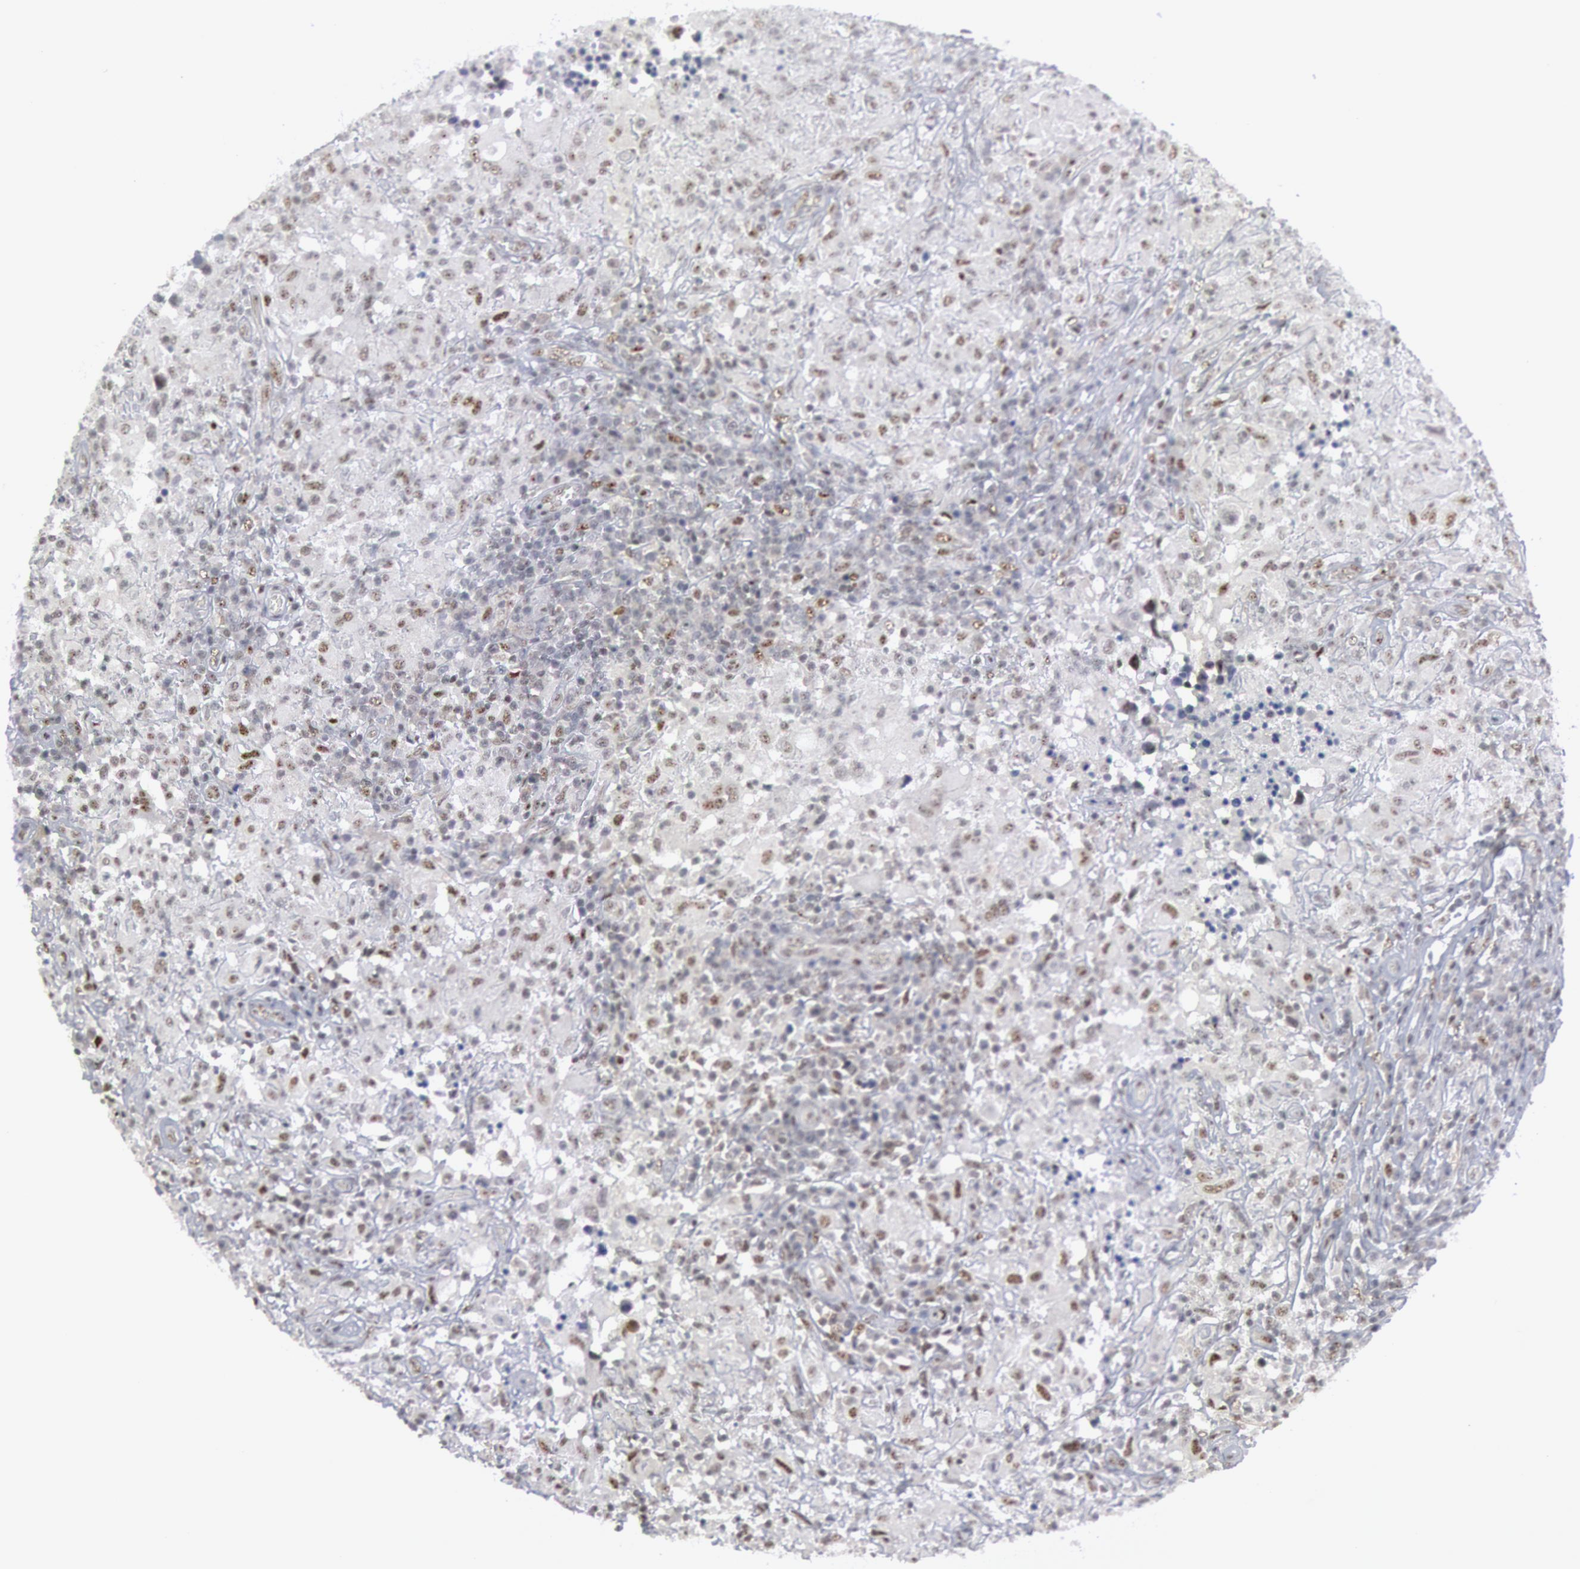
{"staining": {"intensity": "negative", "quantity": "none", "location": "none"}, "tissue": "testis cancer", "cell_type": "Tumor cells", "image_type": "cancer", "snomed": [{"axis": "morphology", "description": "Seminoma, NOS"}, {"axis": "topography", "description": "Testis"}], "caption": "Immunohistochemistry micrograph of neoplastic tissue: seminoma (testis) stained with DAB (3,3'-diaminobenzidine) shows no significant protein positivity in tumor cells. Nuclei are stained in blue.", "gene": "FOXO1", "patient": {"sex": "male", "age": 34}}